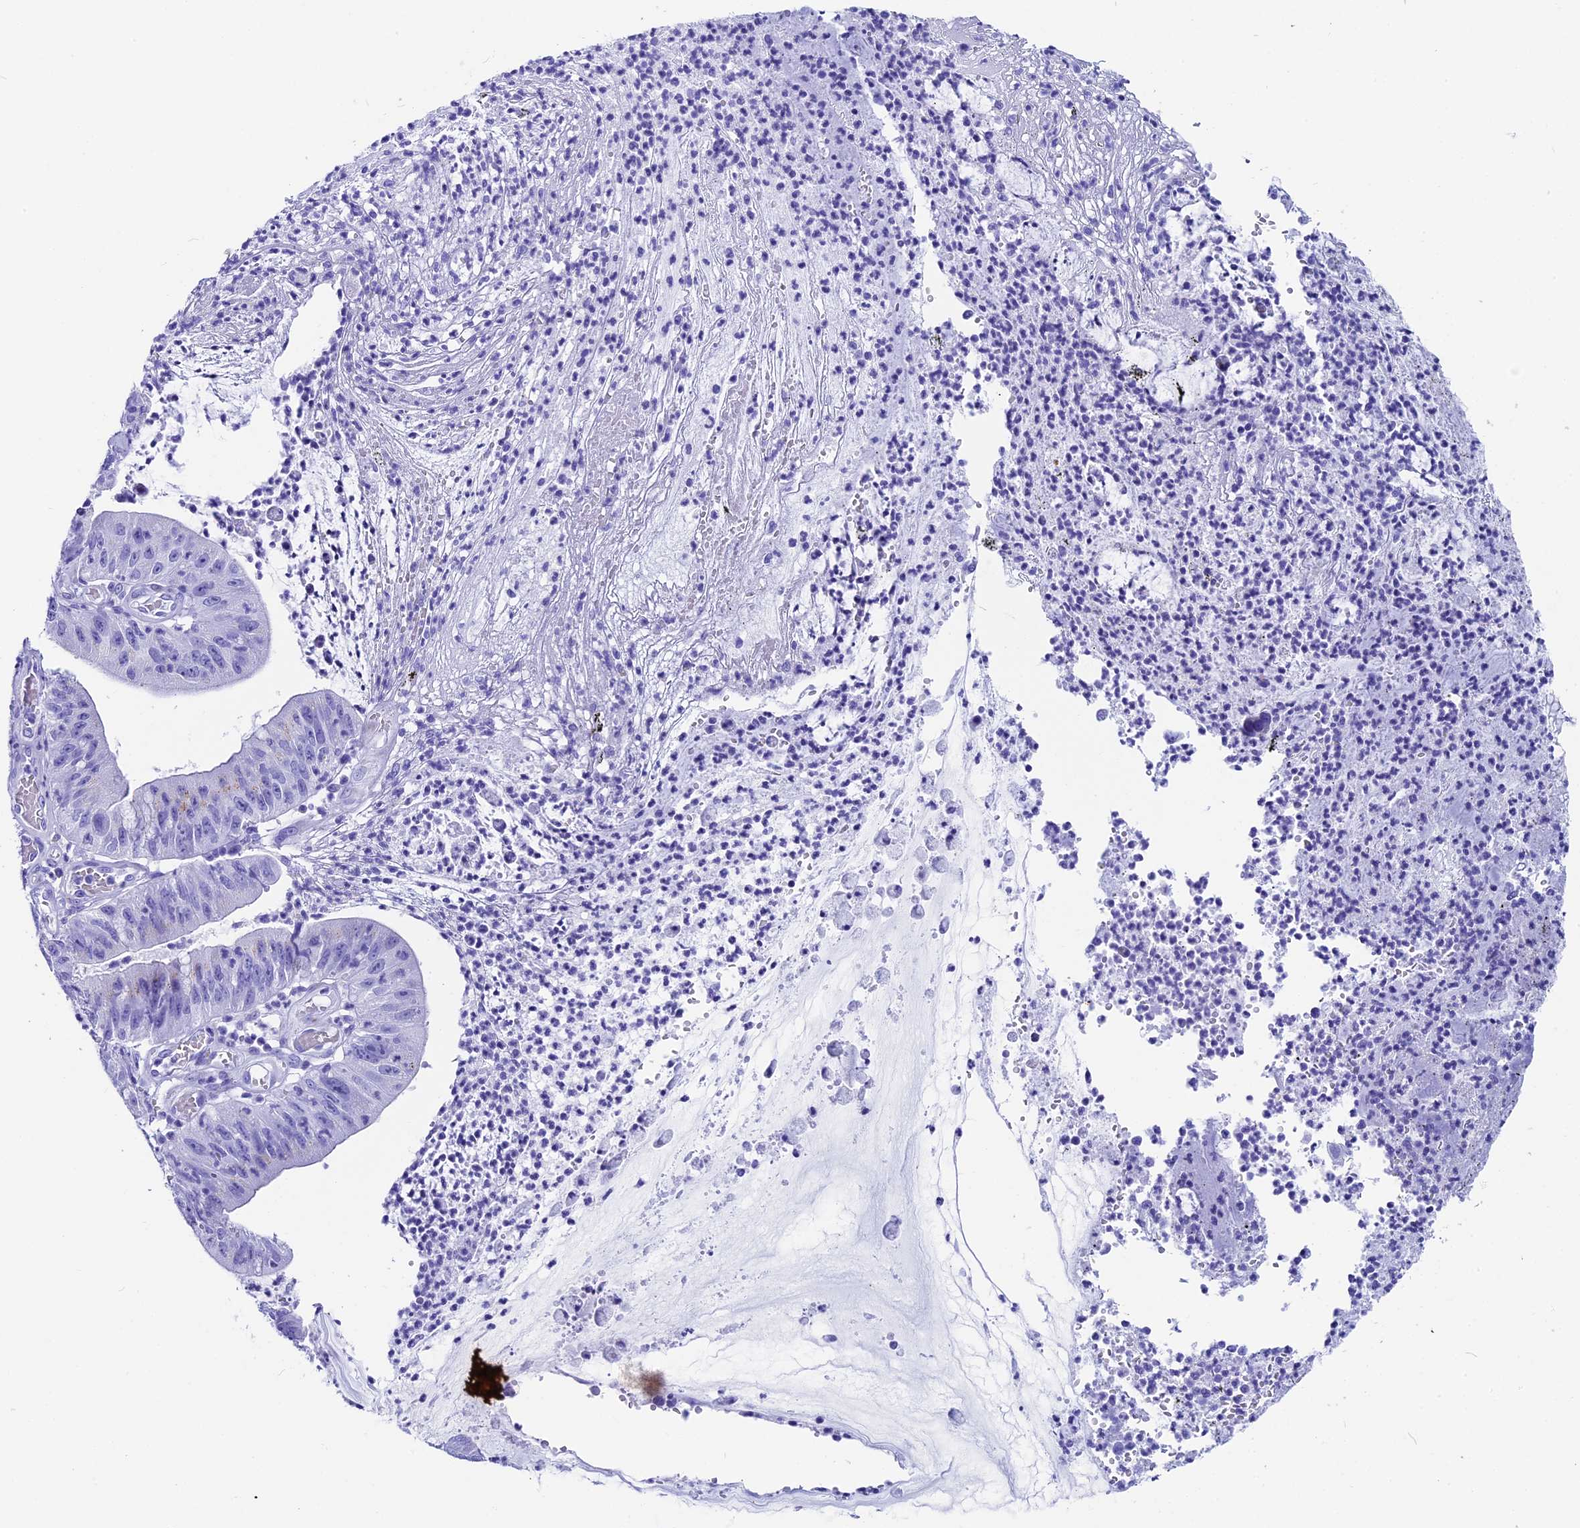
{"staining": {"intensity": "negative", "quantity": "none", "location": "none"}, "tissue": "stomach cancer", "cell_type": "Tumor cells", "image_type": "cancer", "snomed": [{"axis": "morphology", "description": "Adenocarcinoma, NOS"}, {"axis": "topography", "description": "Stomach"}], "caption": "Immunohistochemistry of stomach cancer (adenocarcinoma) reveals no positivity in tumor cells. (Brightfield microscopy of DAB (3,3'-diaminobenzidine) immunohistochemistry (IHC) at high magnification).", "gene": "AP3B2", "patient": {"sex": "male", "age": 59}}